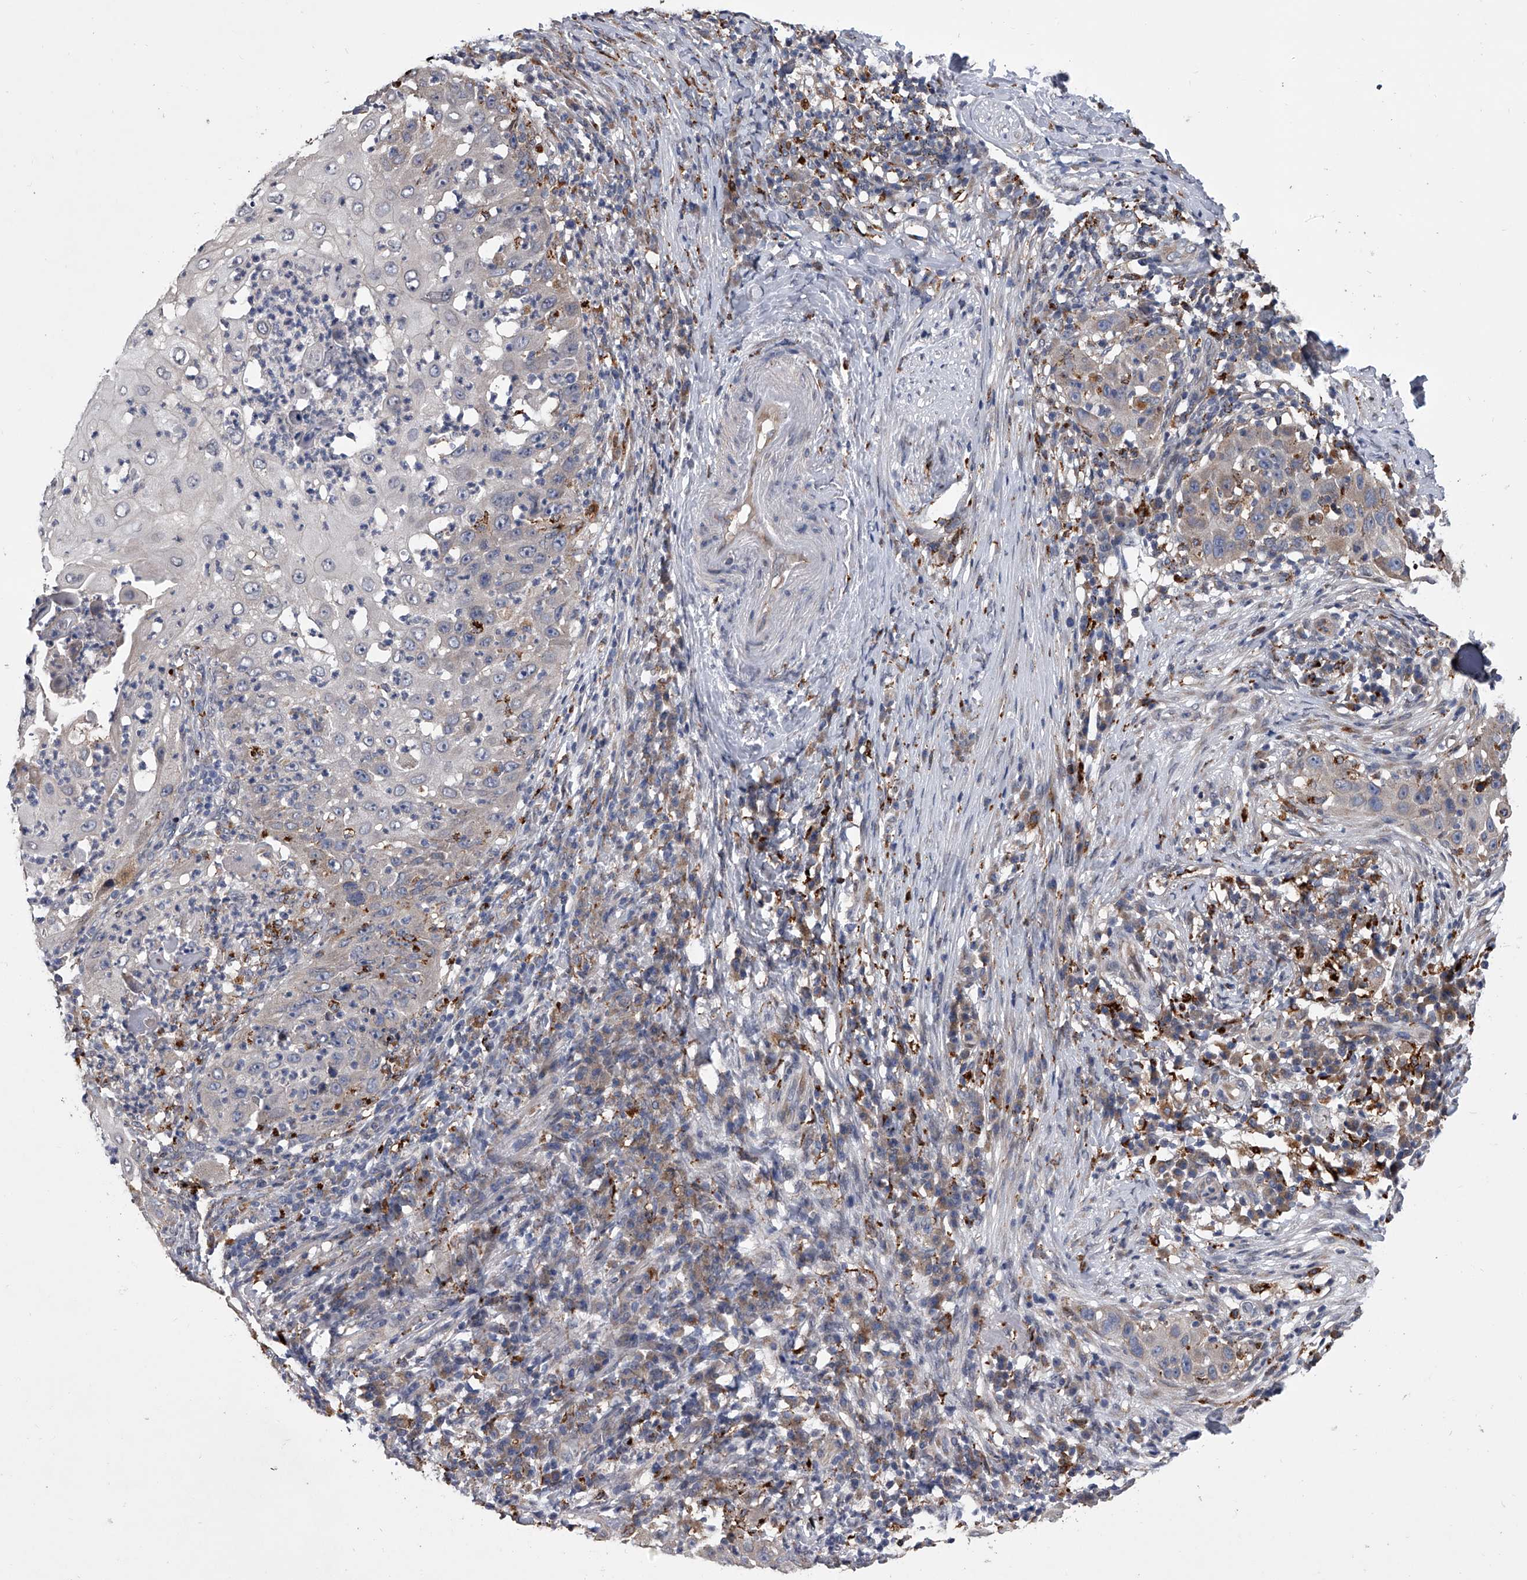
{"staining": {"intensity": "negative", "quantity": "none", "location": "none"}, "tissue": "skin cancer", "cell_type": "Tumor cells", "image_type": "cancer", "snomed": [{"axis": "morphology", "description": "Squamous cell carcinoma, NOS"}, {"axis": "topography", "description": "Skin"}], "caption": "Skin cancer (squamous cell carcinoma) stained for a protein using immunohistochemistry exhibits no staining tumor cells.", "gene": "TRIM8", "patient": {"sex": "female", "age": 44}}